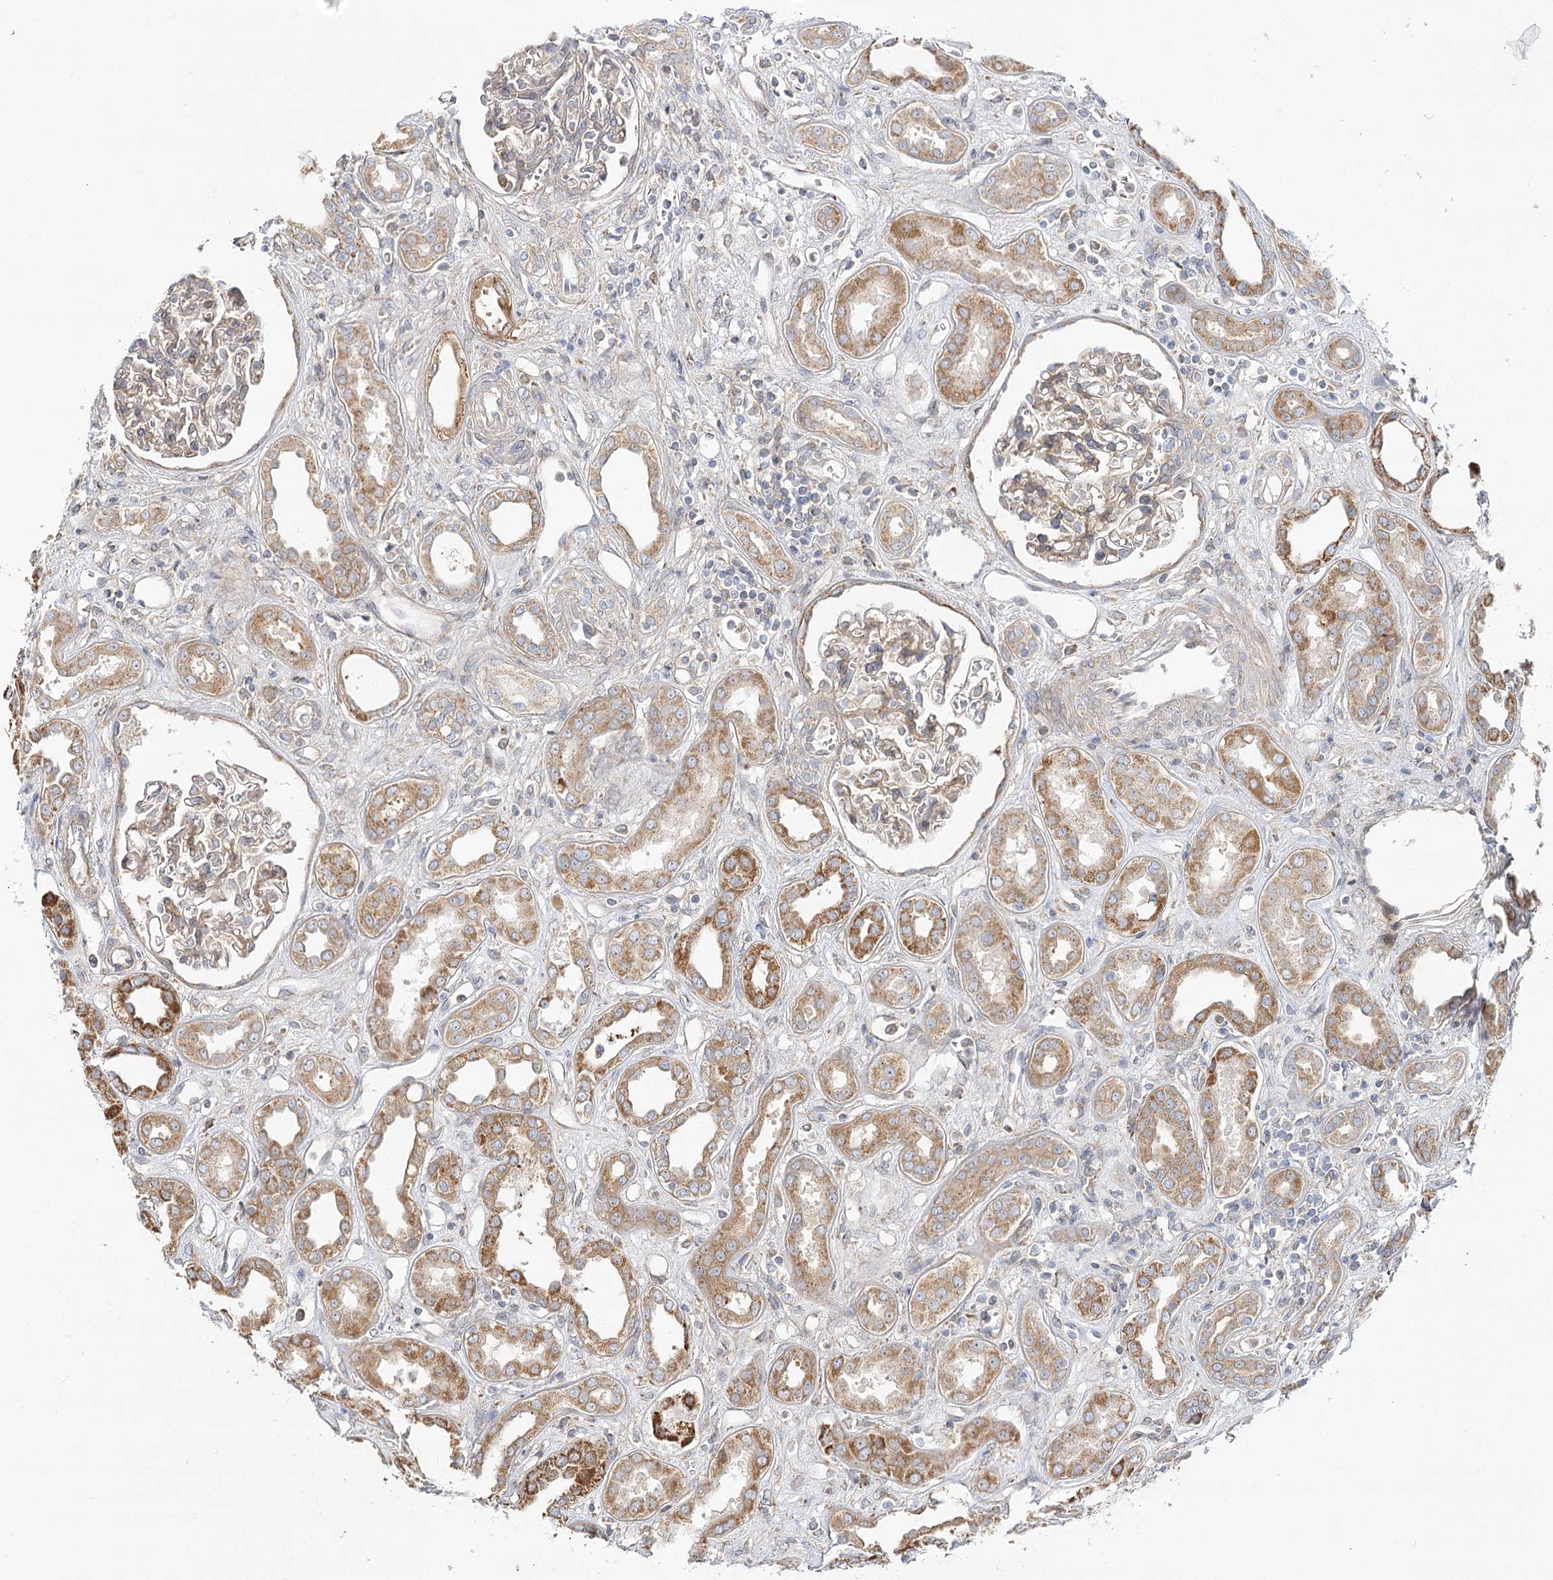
{"staining": {"intensity": "weak", "quantity": "<25%", "location": "cytoplasmic/membranous"}, "tissue": "kidney", "cell_type": "Cells in glomeruli", "image_type": "normal", "snomed": [{"axis": "morphology", "description": "Normal tissue, NOS"}, {"axis": "topography", "description": "Kidney"}], "caption": "Immunohistochemical staining of benign kidney exhibits no significant staining in cells in glomeruli.", "gene": "ZFYVE16", "patient": {"sex": "male", "age": 59}}